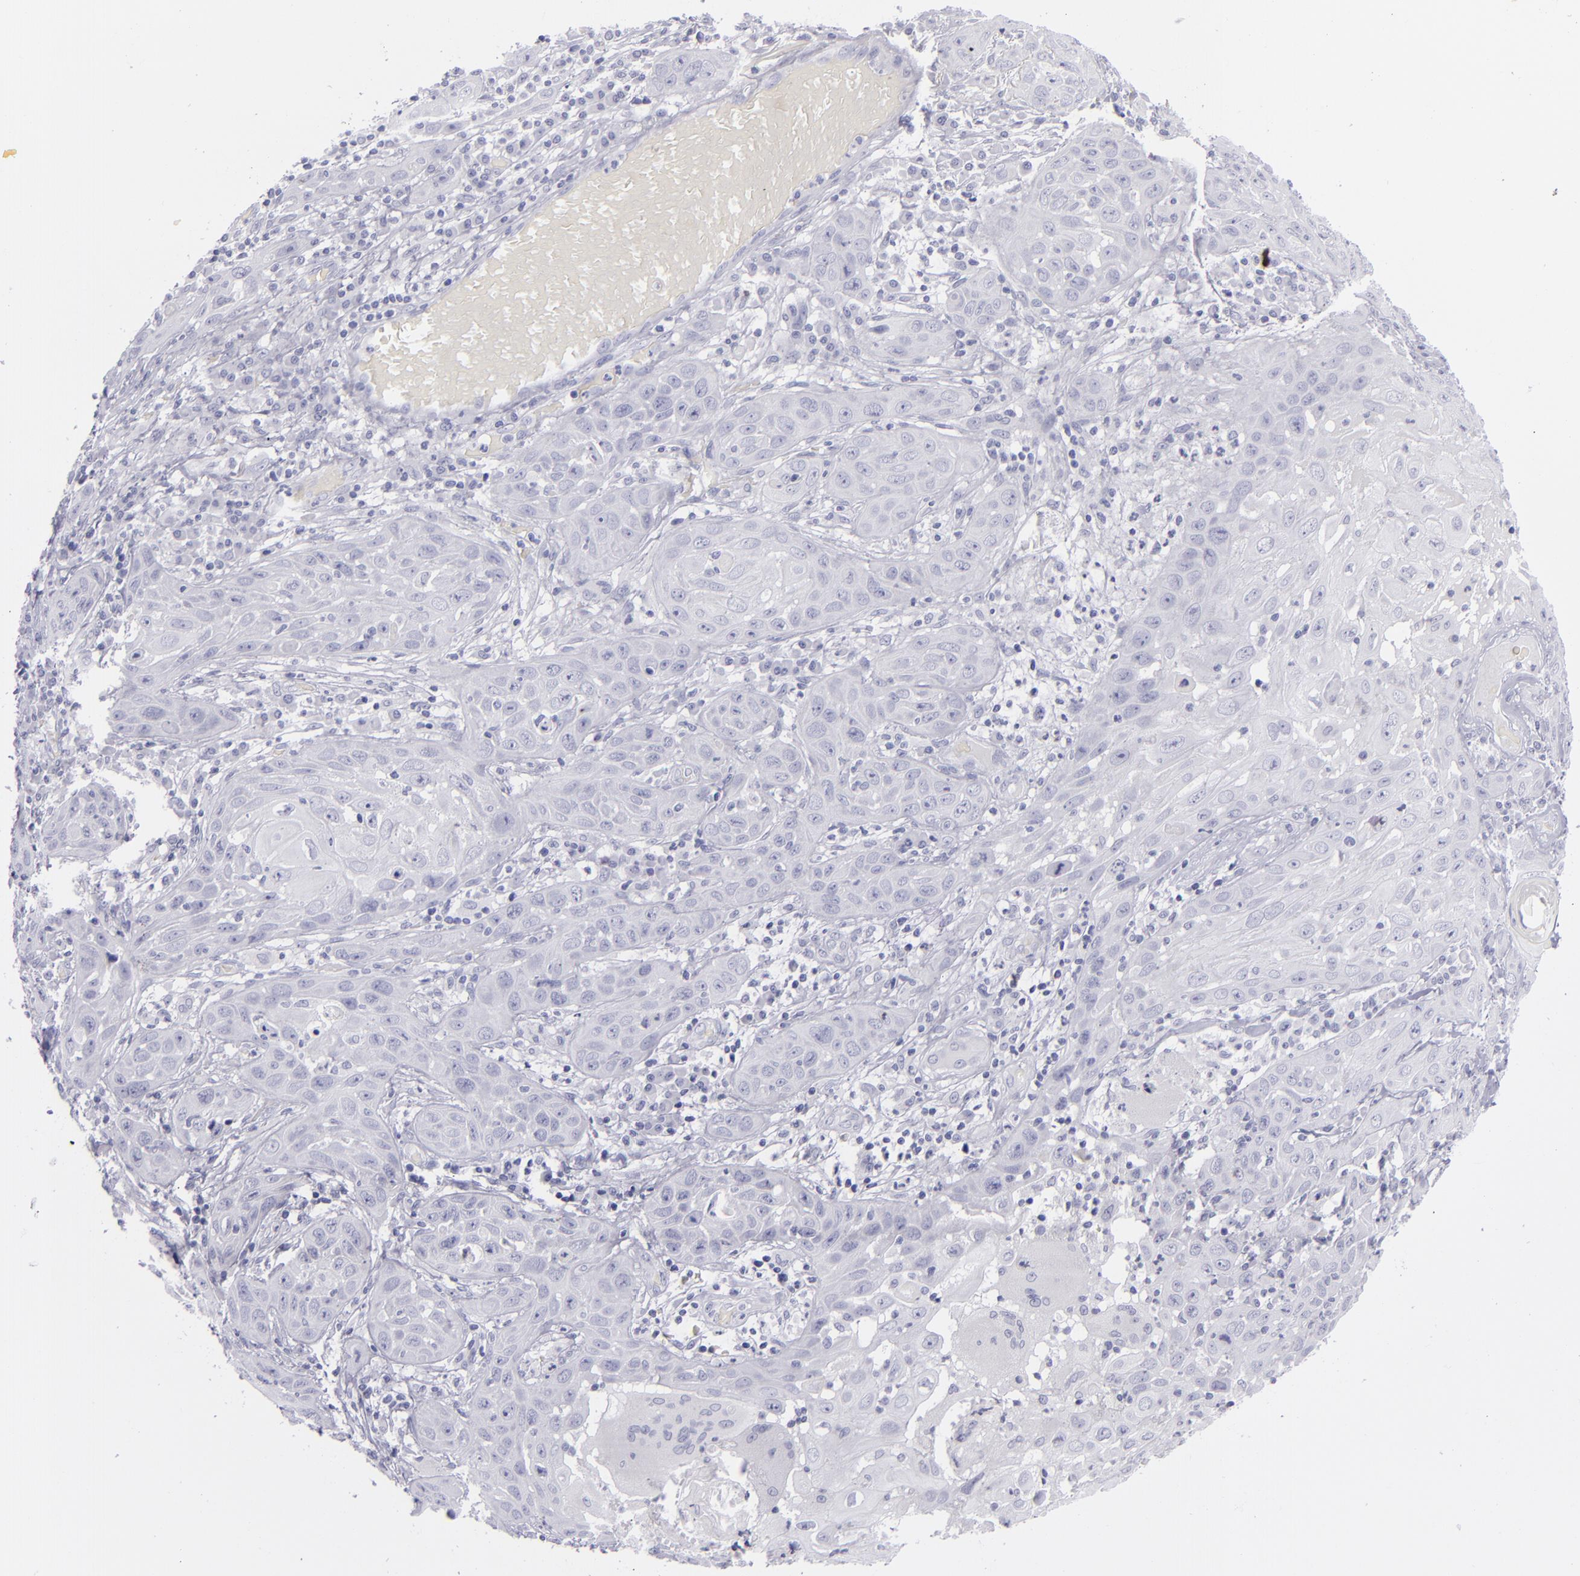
{"staining": {"intensity": "negative", "quantity": "none", "location": "none"}, "tissue": "skin cancer", "cell_type": "Tumor cells", "image_type": "cancer", "snomed": [{"axis": "morphology", "description": "Squamous cell carcinoma, NOS"}, {"axis": "topography", "description": "Skin"}], "caption": "Tumor cells show no significant protein positivity in skin squamous cell carcinoma.", "gene": "CD22", "patient": {"sex": "male", "age": 84}}